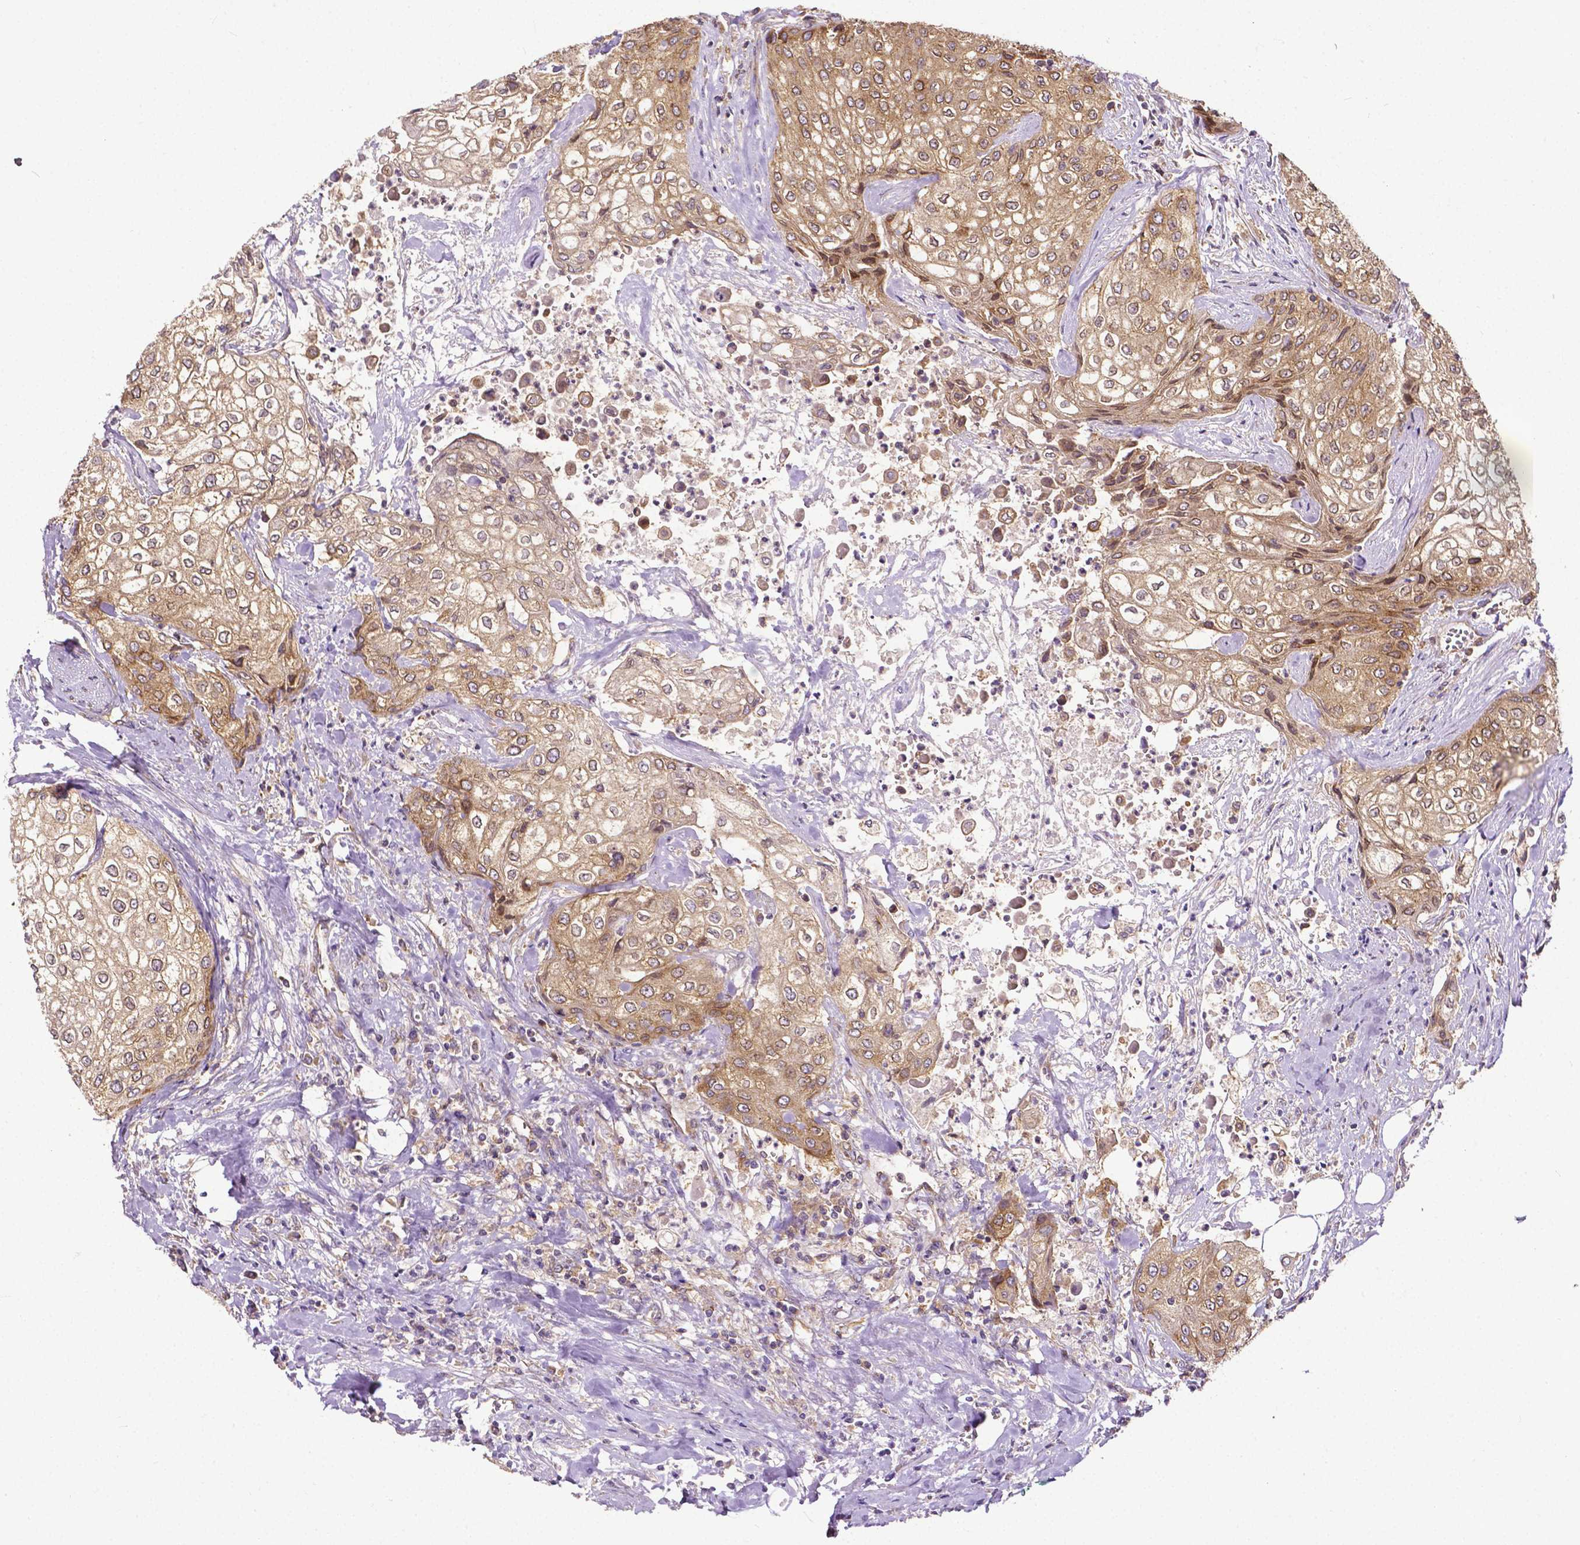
{"staining": {"intensity": "weak", "quantity": ">75%", "location": "cytoplasmic/membranous,nuclear"}, "tissue": "urothelial cancer", "cell_type": "Tumor cells", "image_type": "cancer", "snomed": [{"axis": "morphology", "description": "Urothelial carcinoma, High grade"}, {"axis": "topography", "description": "Urinary bladder"}], "caption": "Protein expression analysis of human high-grade urothelial carcinoma reveals weak cytoplasmic/membranous and nuclear expression in about >75% of tumor cells.", "gene": "DICER1", "patient": {"sex": "male", "age": 62}}